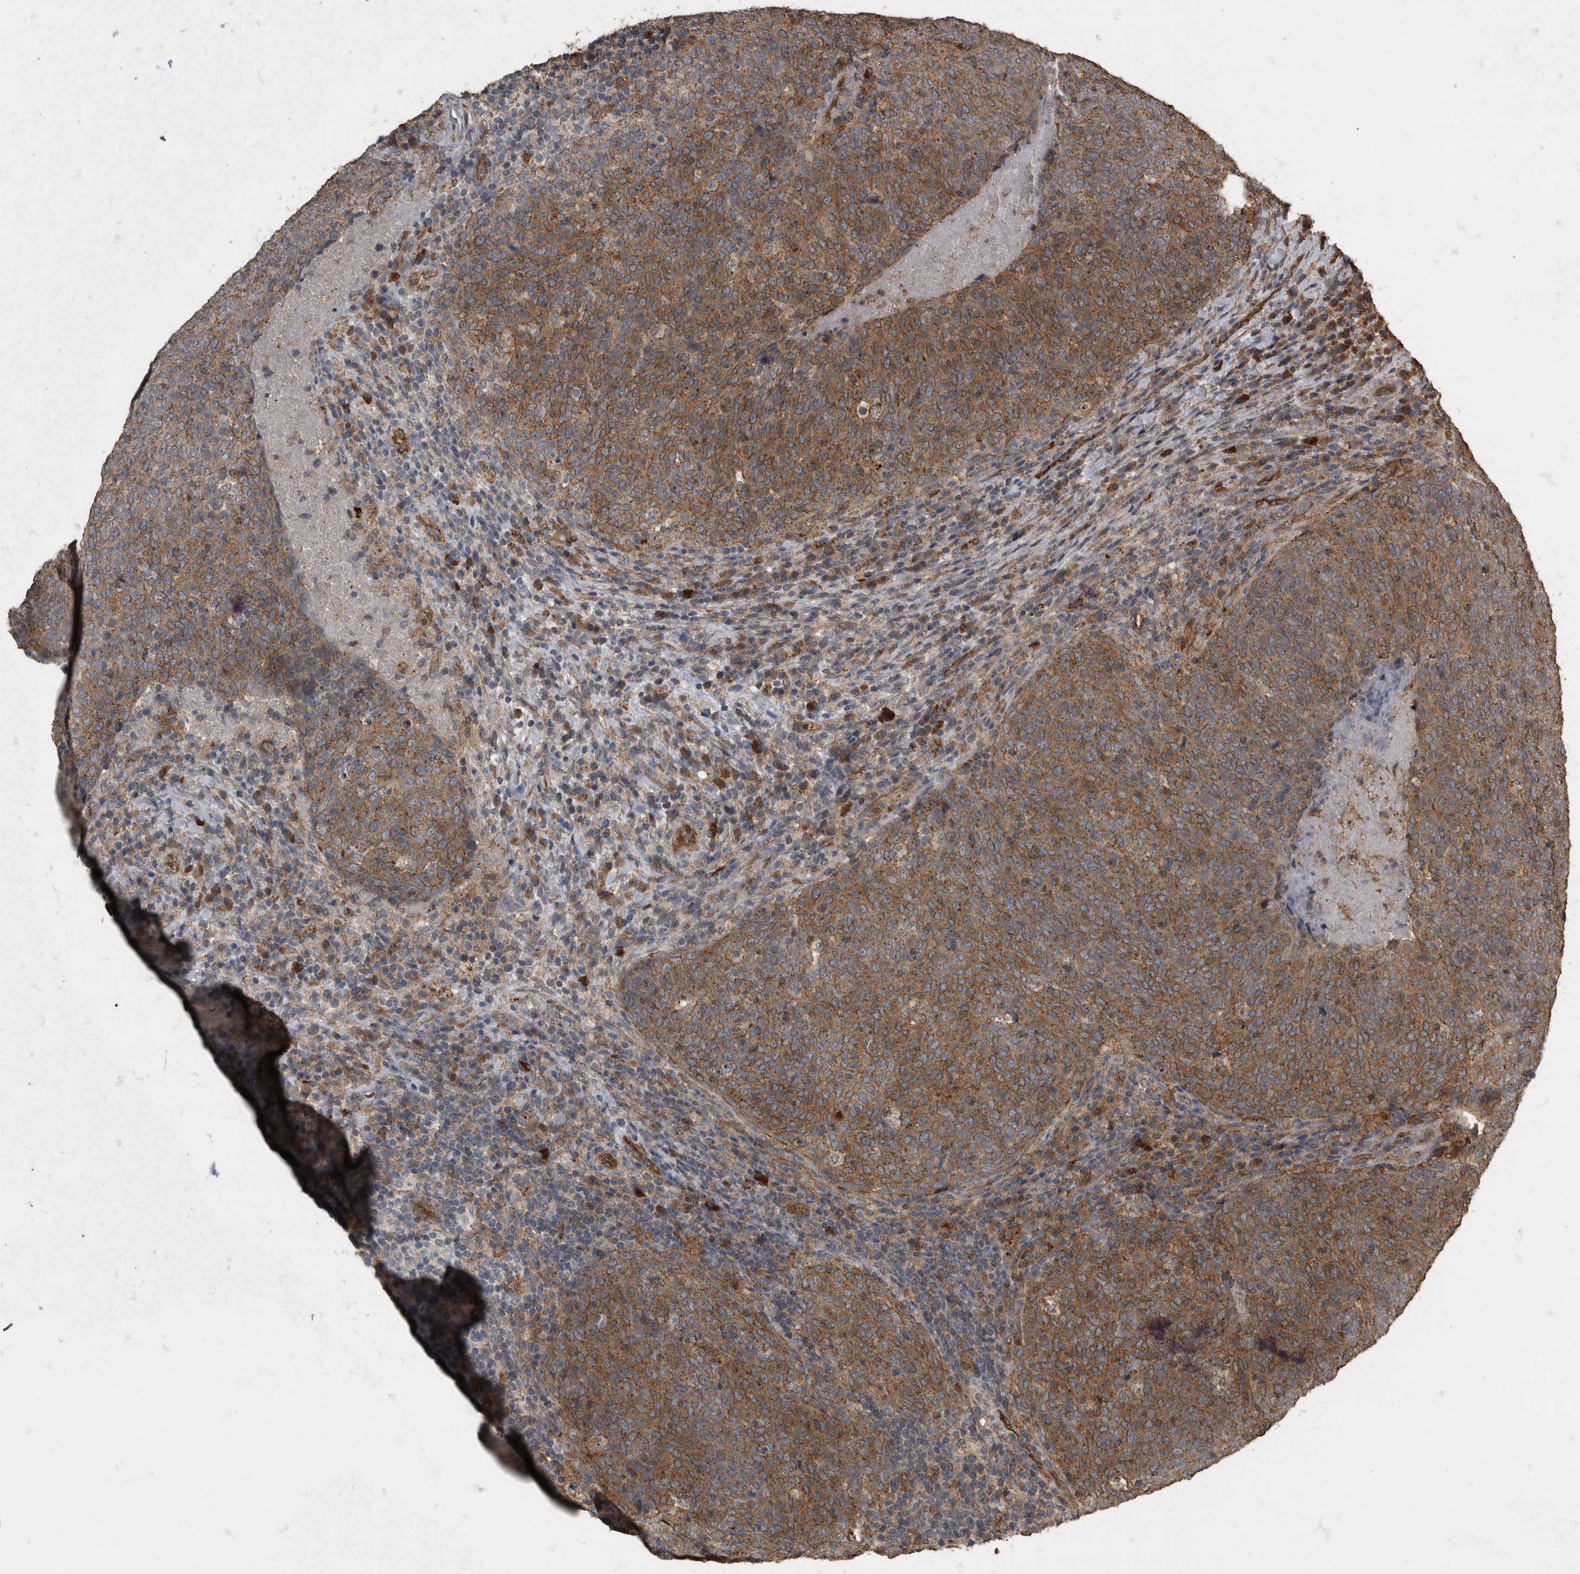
{"staining": {"intensity": "moderate", "quantity": ">75%", "location": "cytoplasmic/membranous"}, "tissue": "head and neck cancer", "cell_type": "Tumor cells", "image_type": "cancer", "snomed": [{"axis": "morphology", "description": "Squamous cell carcinoma, NOS"}, {"axis": "morphology", "description": "Squamous cell carcinoma, metastatic, NOS"}, {"axis": "topography", "description": "Lymph node"}, {"axis": "topography", "description": "Head-Neck"}], "caption": "Immunohistochemistry (IHC) staining of head and neck cancer, which shows medium levels of moderate cytoplasmic/membranous positivity in approximately >75% of tumor cells indicating moderate cytoplasmic/membranous protein staining. The staining was performed using DAB (brown) for protein detection and nuclei were counterstained in hematoxylin (blue).", "gene": "IL15RA", "patient": {"sex": "male", "age": 62}}